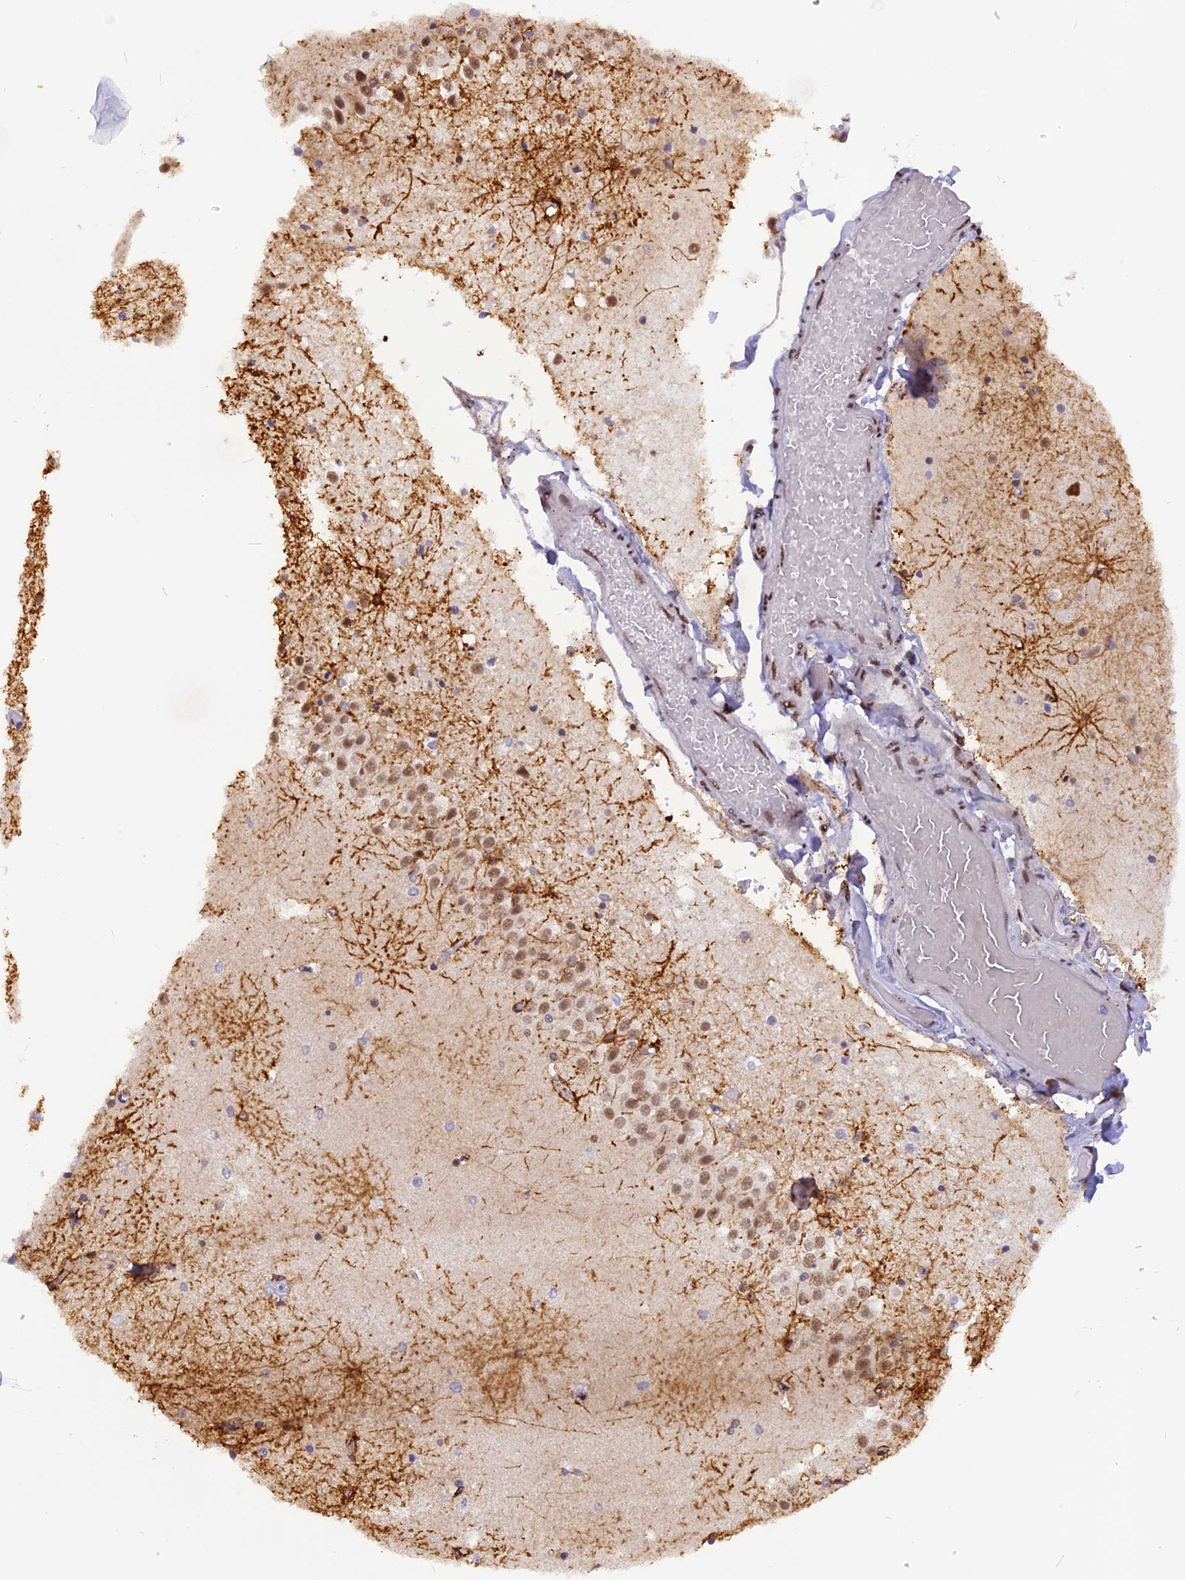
{"staining": {"intensity": "moderate", "quantity": "<25%", "location": "nuclear"}, "tissue": "hippocampus", "cell_type": "Glial cells", "image_type": "normal", "snomed": [{"axis": "morphology", "description": "Normal tissue, NOS"}, {"axis": "topography", "description": "Hippocampus"}], "caption": "Protein staining by immunohistochemistry displays moderate nuclear positivity in approximately <25% of glial cells in unremarkable hippocampus. Using DAB (3,3'-diaminobenzidine) (brown) and hematoxylin (blue) stains, captured at high magnification using brightfield microscopy.", "gene": "IRF2BP1", "patient": {"sex": "female", "age": 52}}